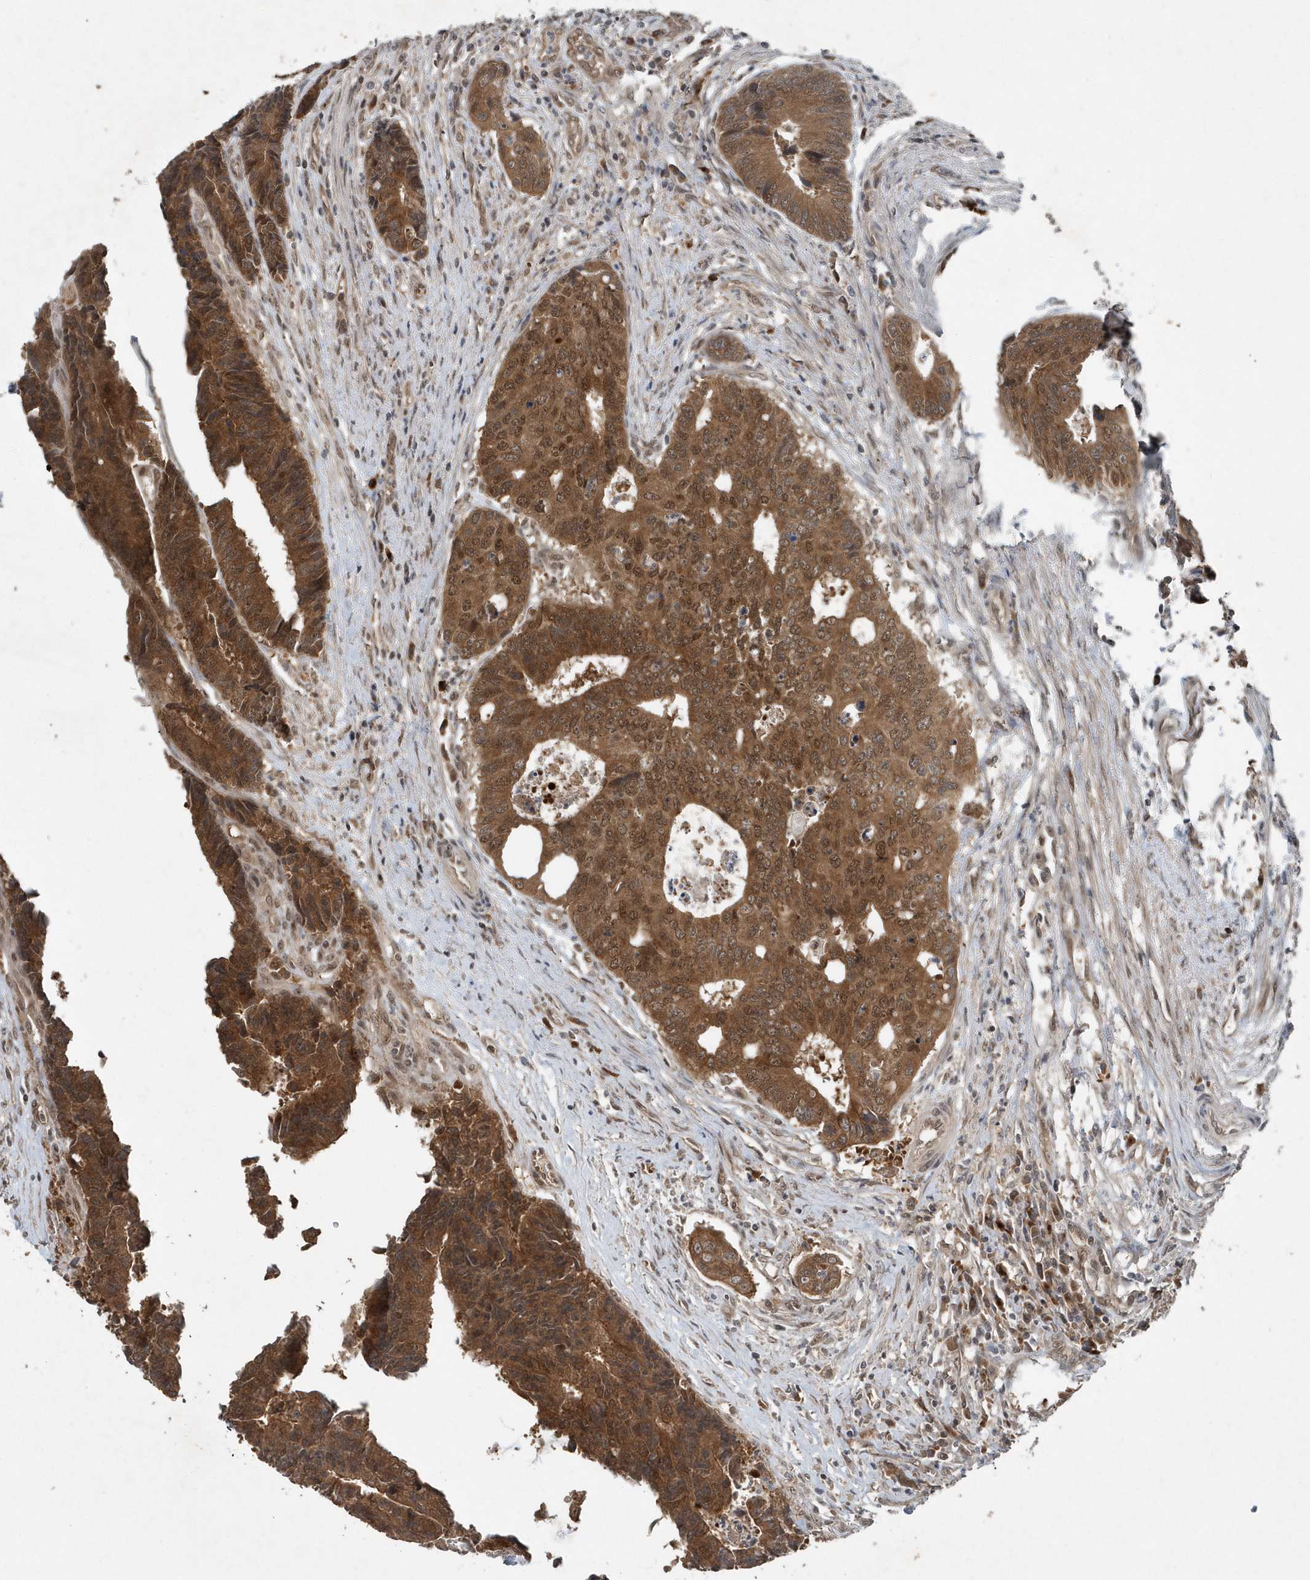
{"staining": {"intensity": "strong", "quantity": ">75%", "location": "cytoplasmic/membranous,nuclear"}, "tissue": "colorectal cancer", "cell_type": "Tumor cells", "image_type": "cancer", "snomed": [{"axis": "morphology", "description": "Adenocarcinoma, NOS"}, {"axis": "topography", "description": "Rectum"}], "caption": "Immunohistochemical staining of human colorectal cancer shows high levels of strong cytoplasmic/membranous and nuclear positivity in approximately >75% of tumor cells.", "gene": "QTRT2", "patient": {"sex": "male", "age": 84}}